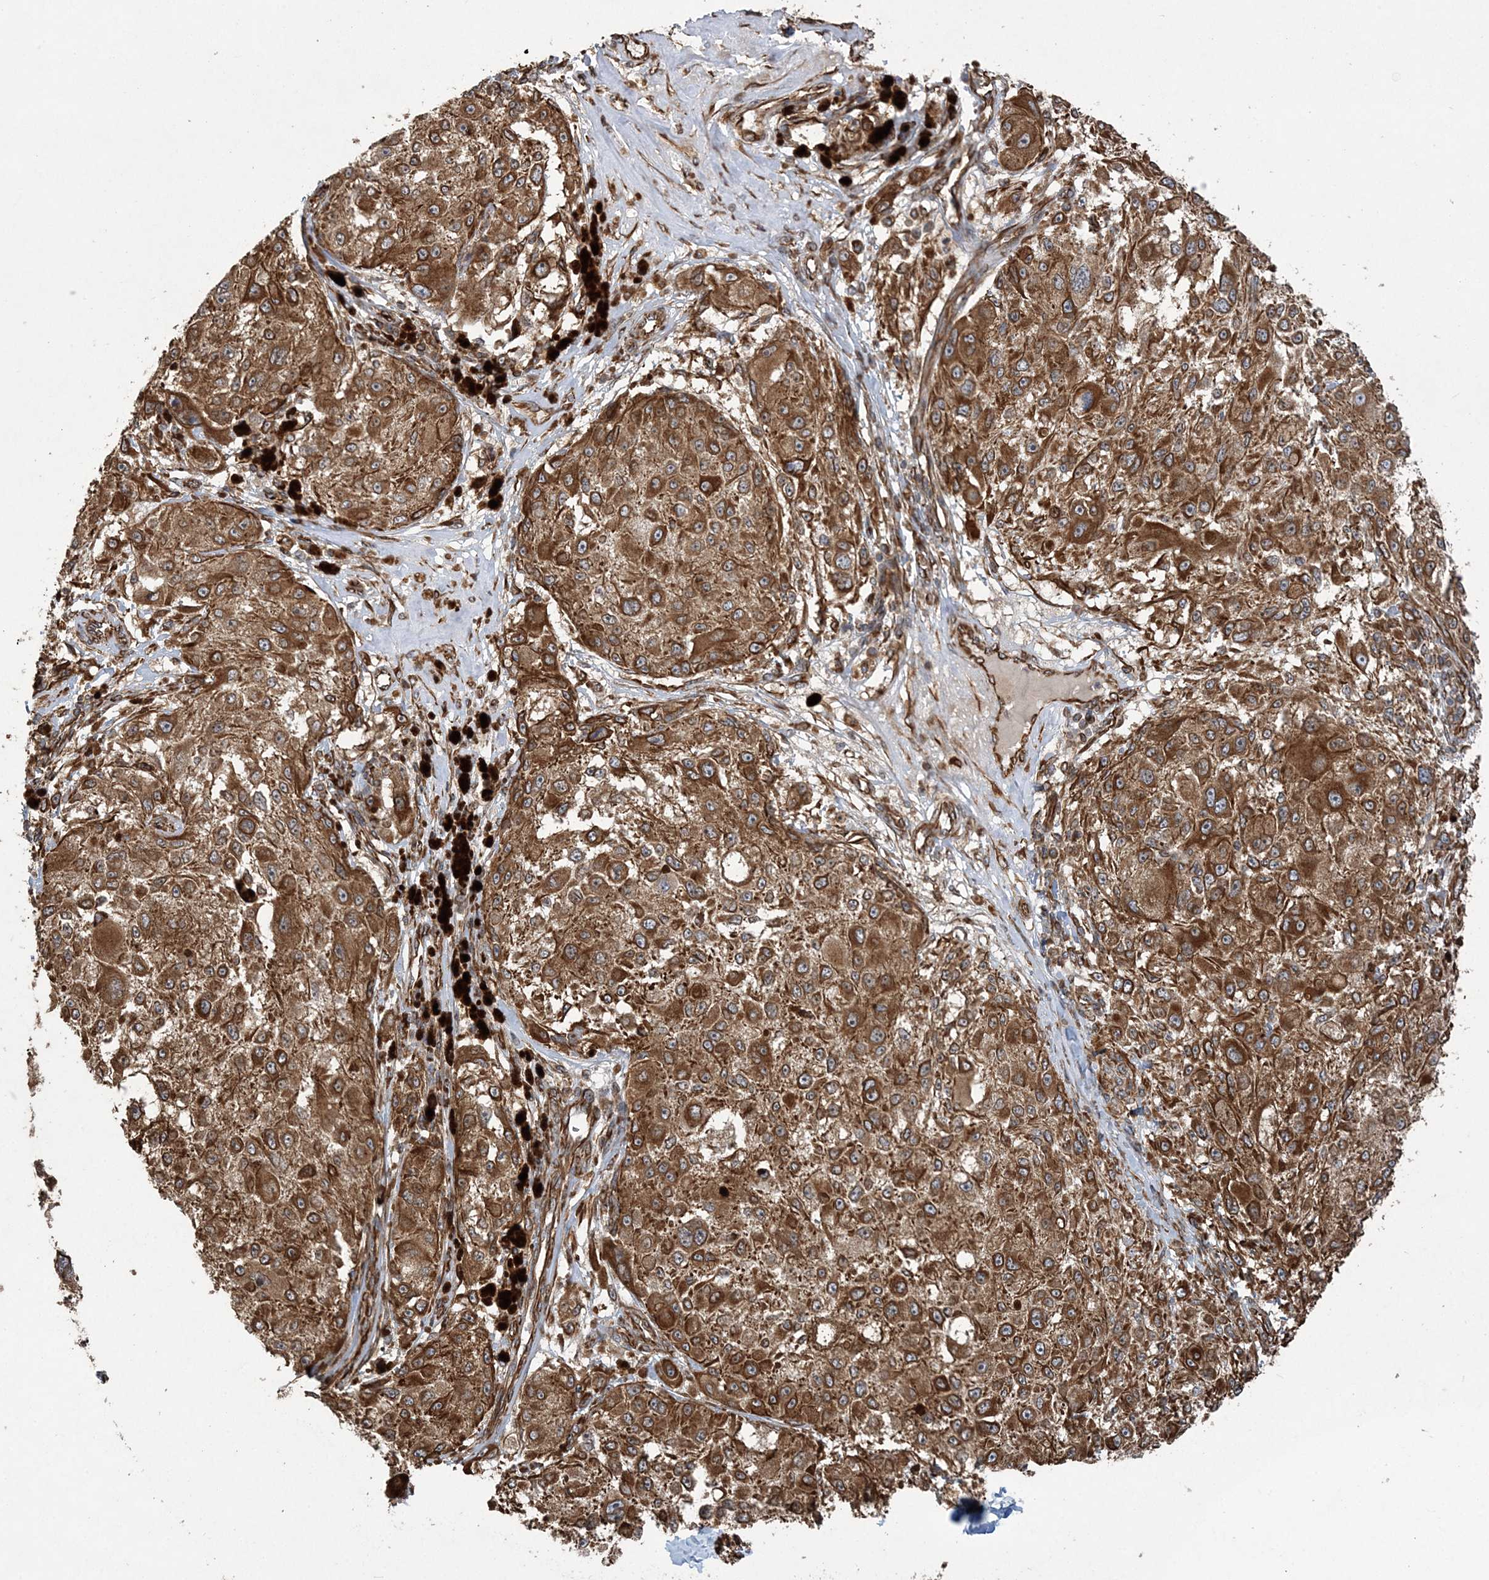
{"staining": {"intensity": "strong", "quantity": ">75%", "location": "cytoplasmic/membranous"}, "tissue": "melanoma", "cell_type": "Tumor cells", "image_type": "cancer", "snomed": [{"axis": "morphology", "description": "Necrosis, NOS"}, {"axis": "morphology", "description": "Malignant melanoma, NOS"}, {"axis": "topography", "description": "Skin"}], "caption": "Protein staining of malignant melanoma tissue demonstrates strong cytoplasmic/membranous staining in approximately >75% of tumor cells. (Stains: DAB in brown, nuclei in blue, Microscopy: brightfield microscopy at high magnification).", "gene": "FAM114A2", "patient": {"sex": "female", "age": 87}}